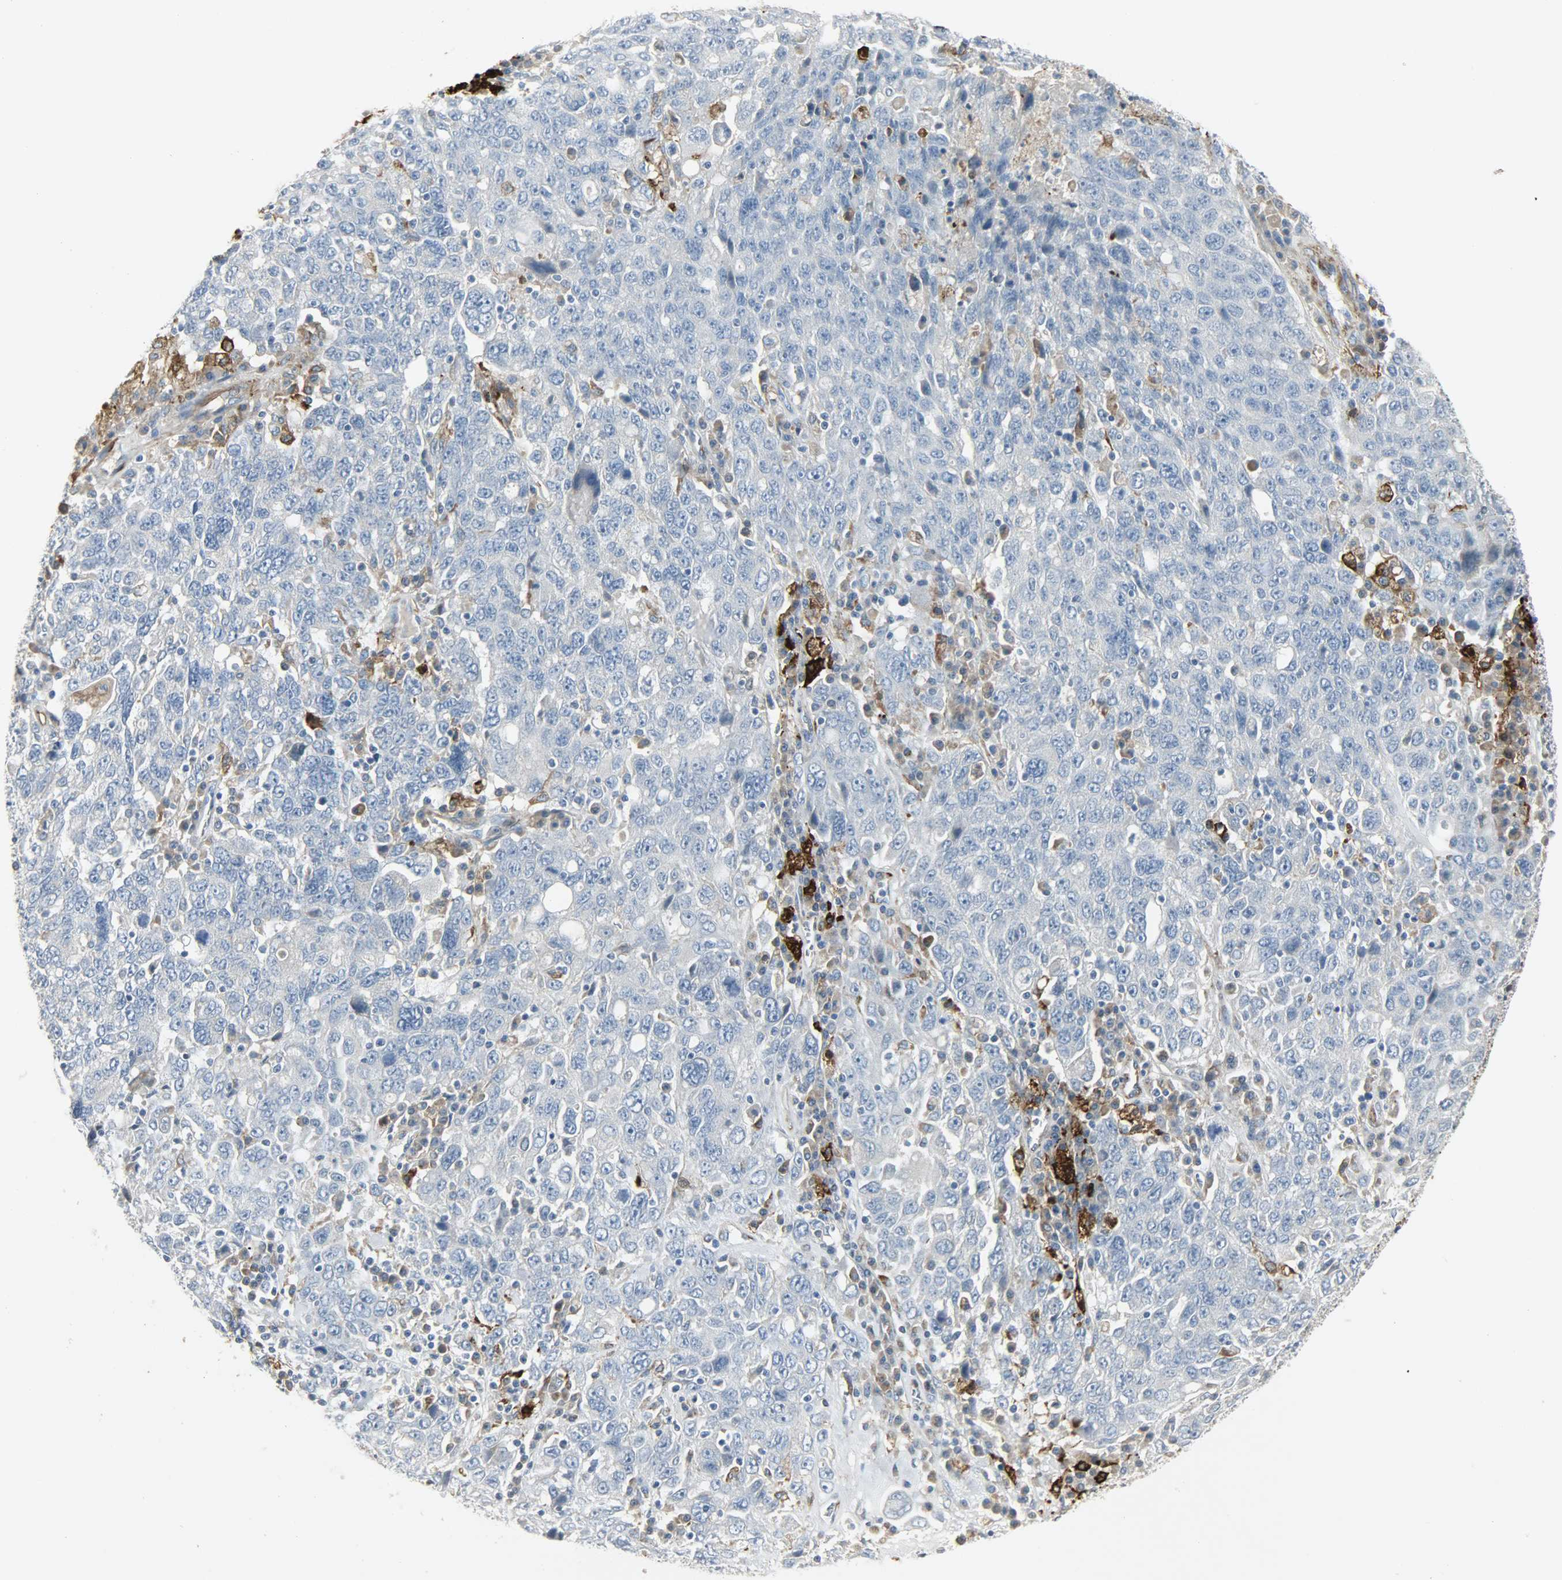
{"staining": {"intensity": "negative", "quantity": "none", "location": "none"}, "tissue": "ovarian cancer", "cell_type": "Tumor cells", "image_type": "cancer", "snomed": [{"axis": "morphology", "description": "Carcinoma, endometroid"}, {"axis": "topography", "description": "Ovary"}], "caption": "Immunohistochemistry (IHC) photomicrograph of neoplastic tissue: human ovarian cancer stained with DAB (3,3'-diaminobenzidine) displays no significant protein positivity in tumor cells.", "gene": "ENPEP", "patient": {"sex": "female", "age": 62}}